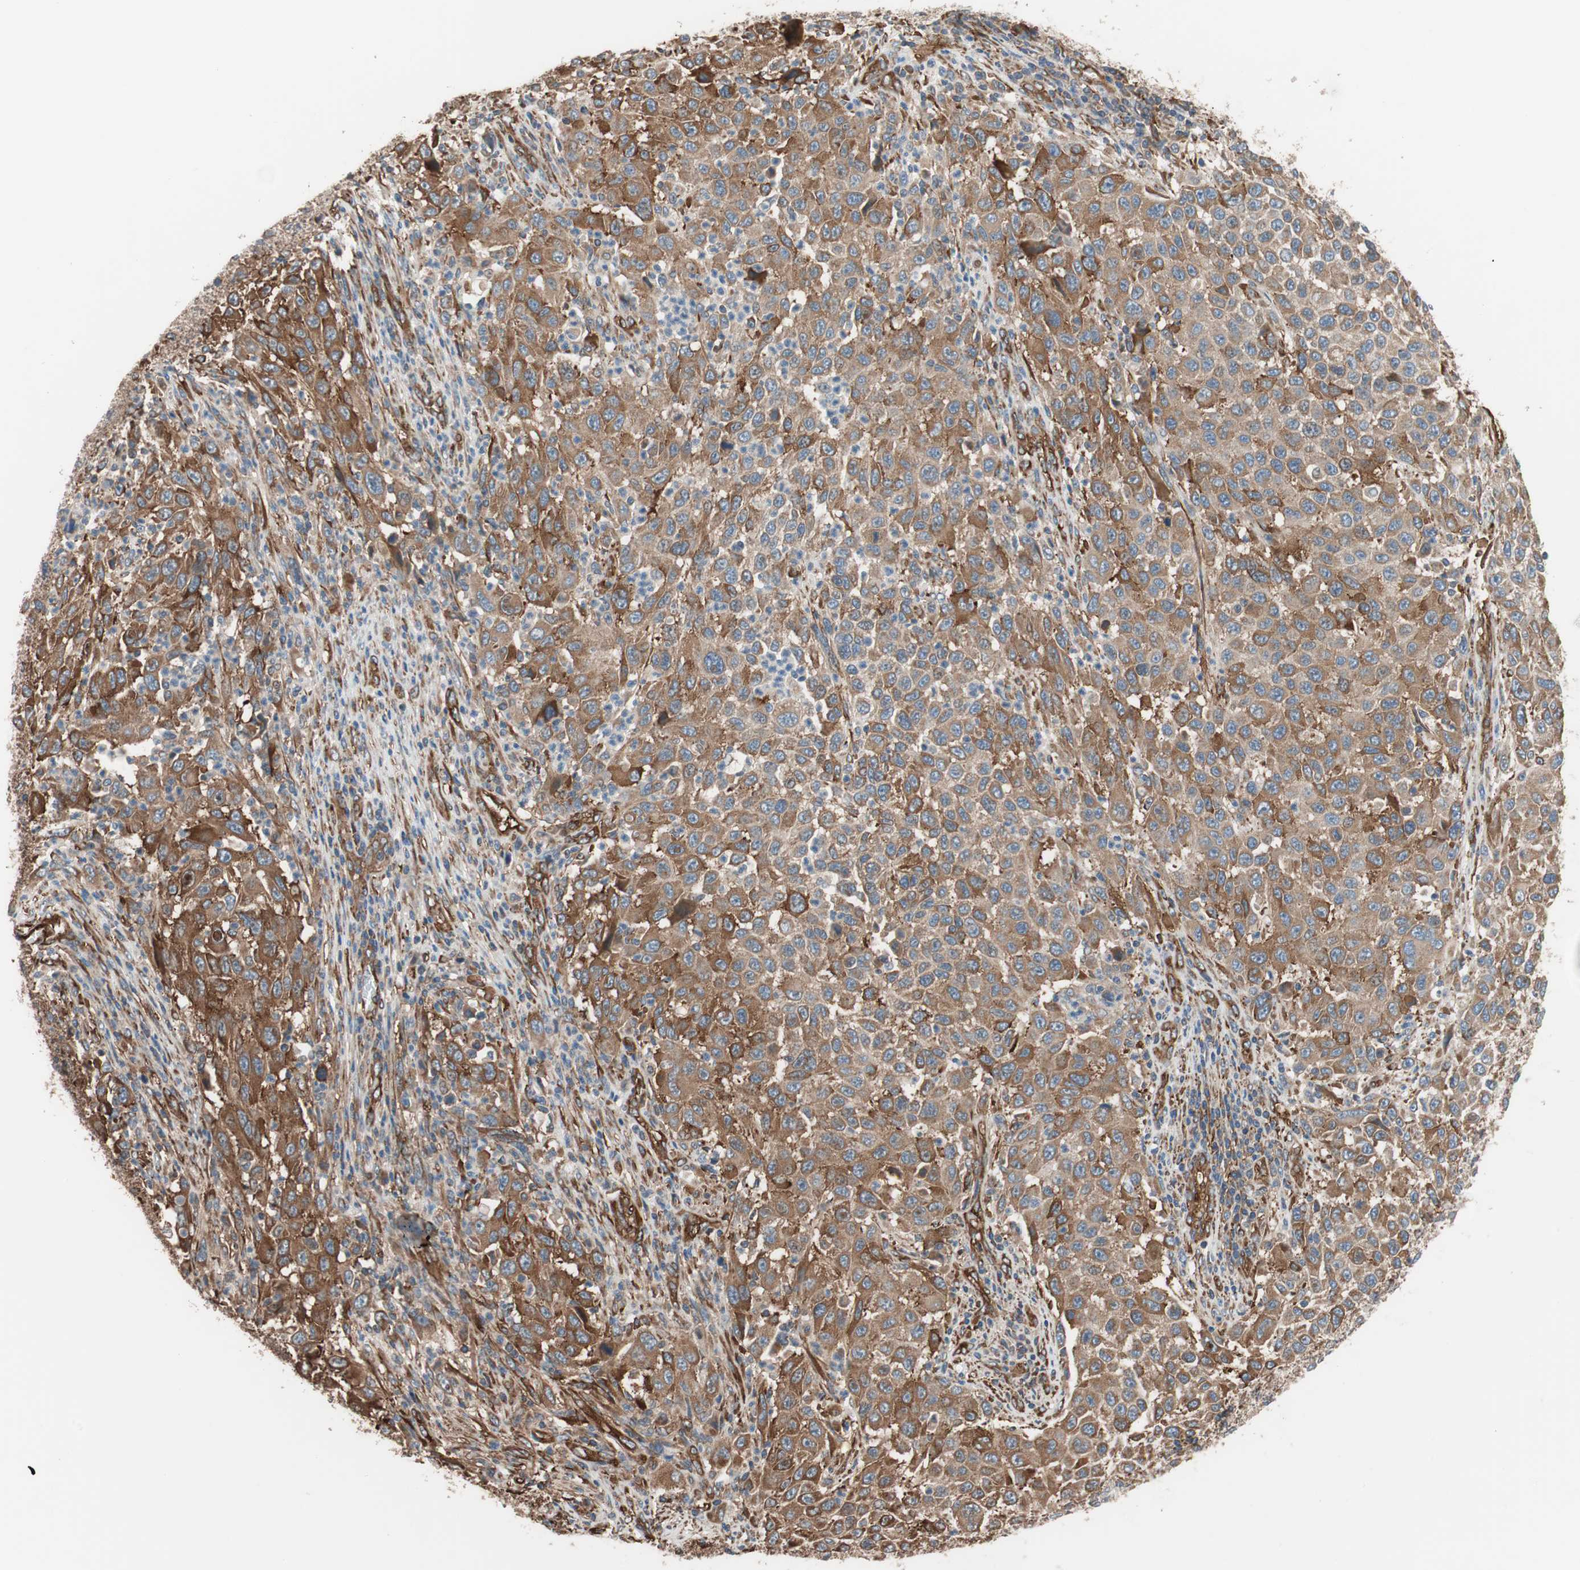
{"staining": {"intensity": "strong", "quantity": ">75%", "location": "cytoplasmic/membranous"}, "tissue": "melanoma", "cell_type": "Tumor cells", "image_type": "cancer", "snomed": [{"axis": "morphology", "description": "Malignant melanoma, Metastatic site"}, {"axis": "topography", "description": "Lymph node"}], "caption": "Brown immunohistochemical staining in malignant melanoma (metastatic site) shows strong cytoplasmic/membranous positivity in approximately >75% of tumor cells.", "gene": "GPSM2", "patient": {"sex": "male", "age": 61}}